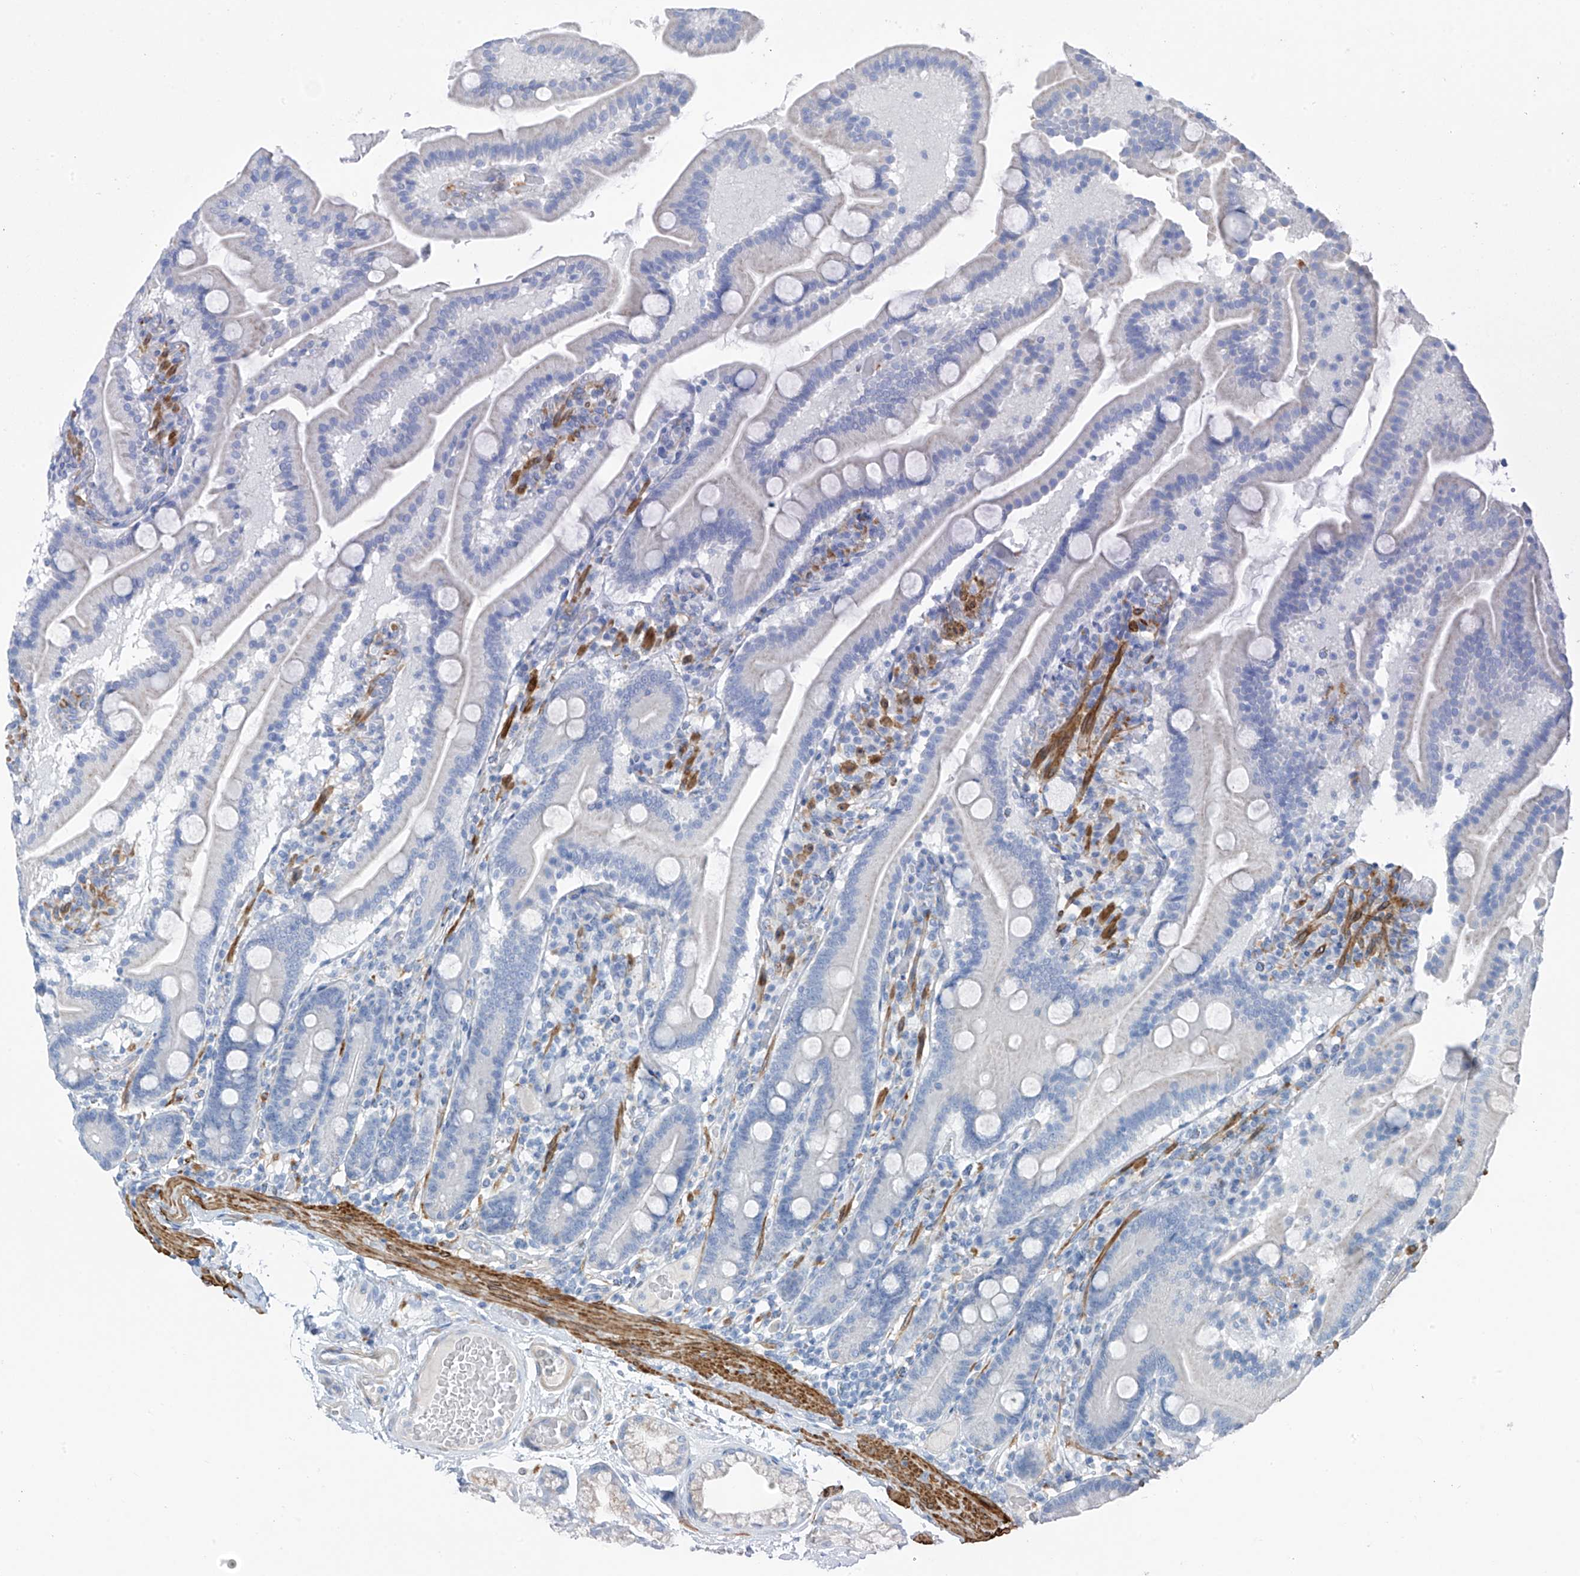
{"staining": {"intensity": "negative", "quantity": "none", "location": "none"}, "tissue": "duodenum", "cell_type": "Glandular cells", "image_type": "normal", "snomed": [{"axis": "morphology", "description": "Normal tissue, NOS"}, {"axis": "topography", "description": "Duodenum"}], "caption": "This is a histopathology image of immunohistochemistry staining of unremarkable duodenum, which shows no expression in glandular cells.", "gene": "GLMP", "patient": {"sex": "male", "age": 55}}